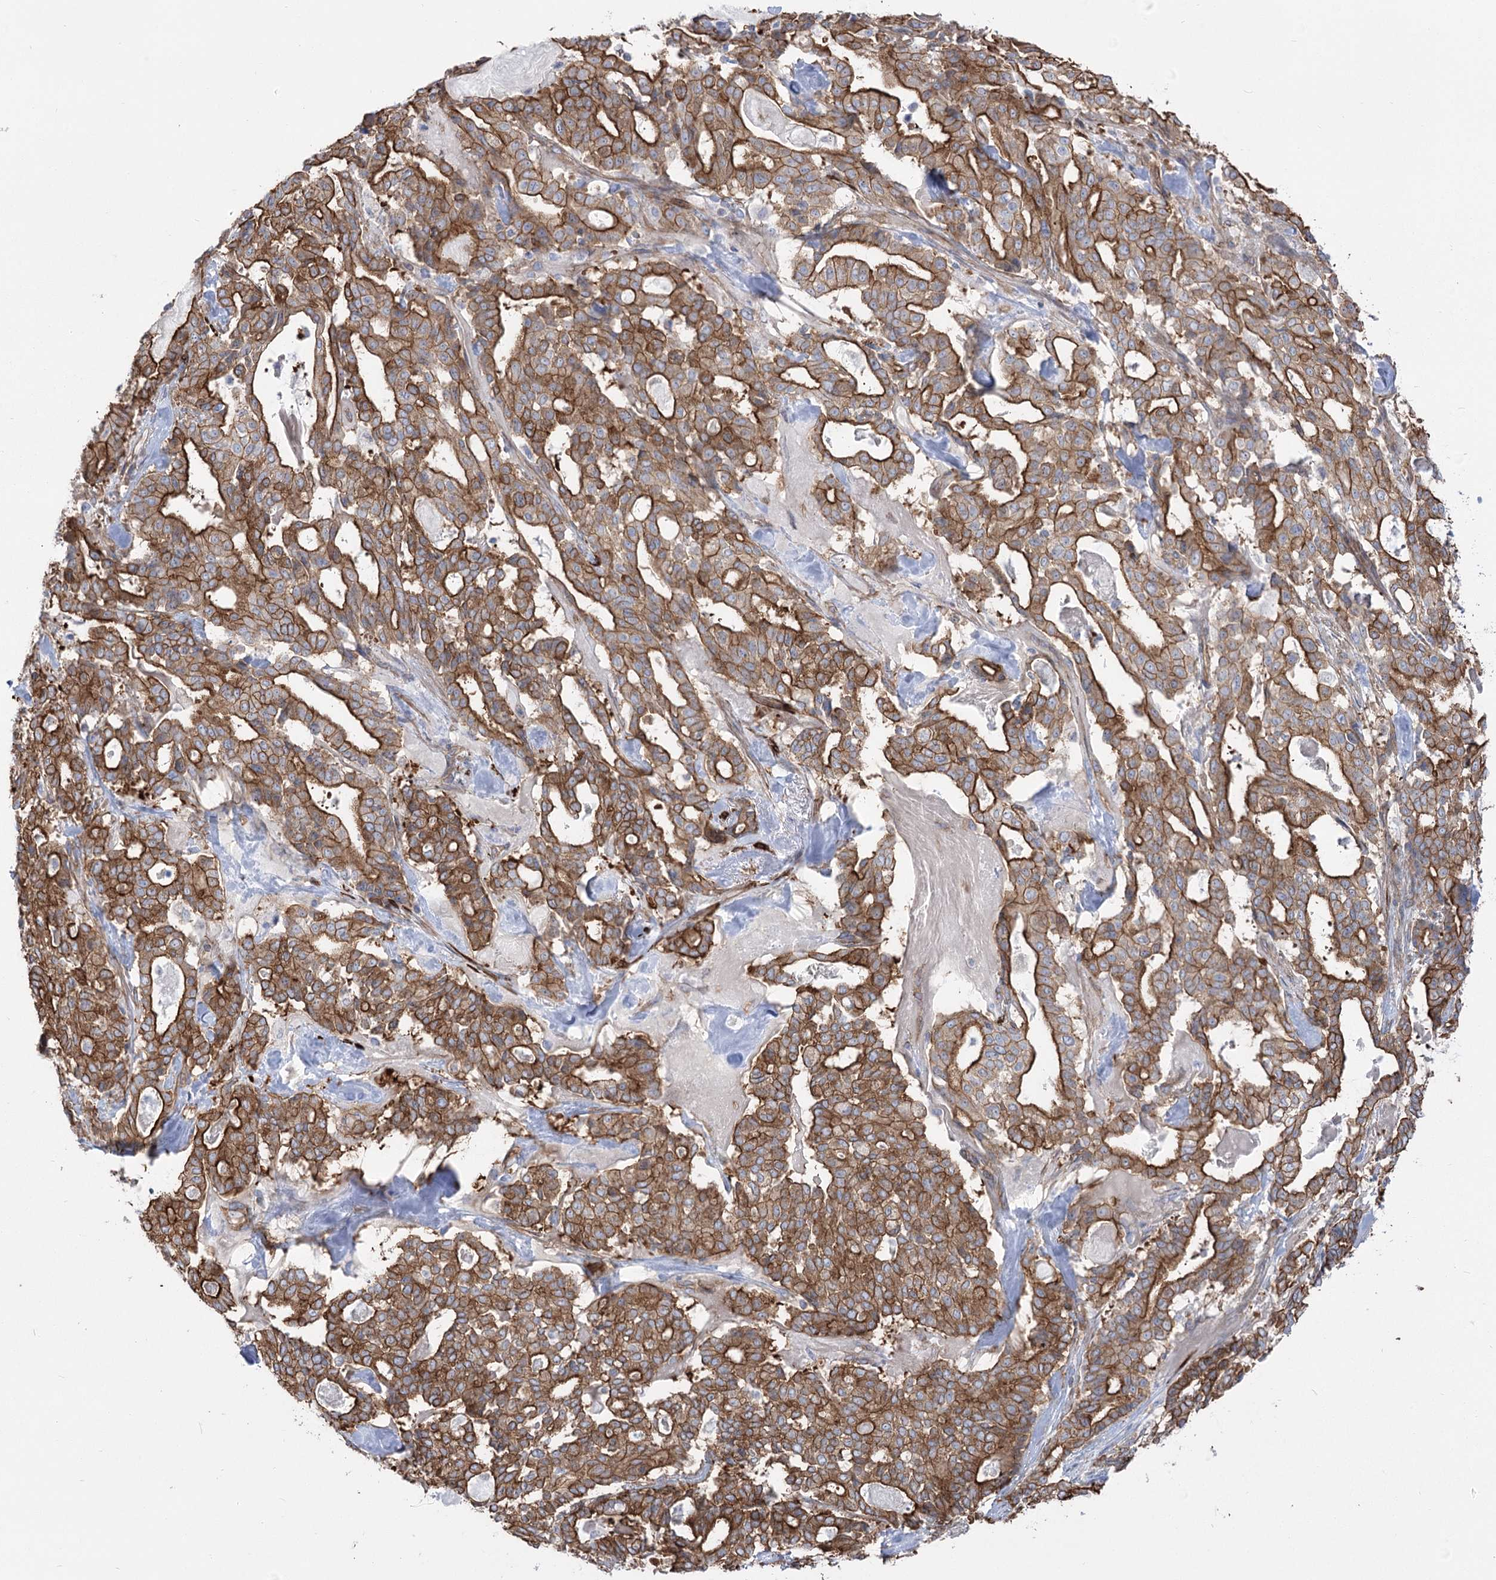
{"staining": {"intensity": "moderate", "quantity": ">75%", "location": "cytoplasmic/membranous"}, "tissue": "pancreatic cancer", "cell_type": "Tumor cells", "image_type": "cancer", "snomed": [{"axis": "morphology", "description": "Adenocarcinoma, NOS"}, {"axis": "topography", "description": "Pancreas"}], "caption": "A high-resolution photomicrograph shows immunohistochemistry (IHC) staining of pancreatic cancer, which exhibits moderate cytoplasmic/membranous positivity in approximately >75% of tumor cells. The protein of interest is stained brown, and the nuclei are stained in blue (DAB IHC with brightfield microscopy, high magnification).", "gene": "PLEKHA5", "patient": {"sex": "male", "age": 63}}